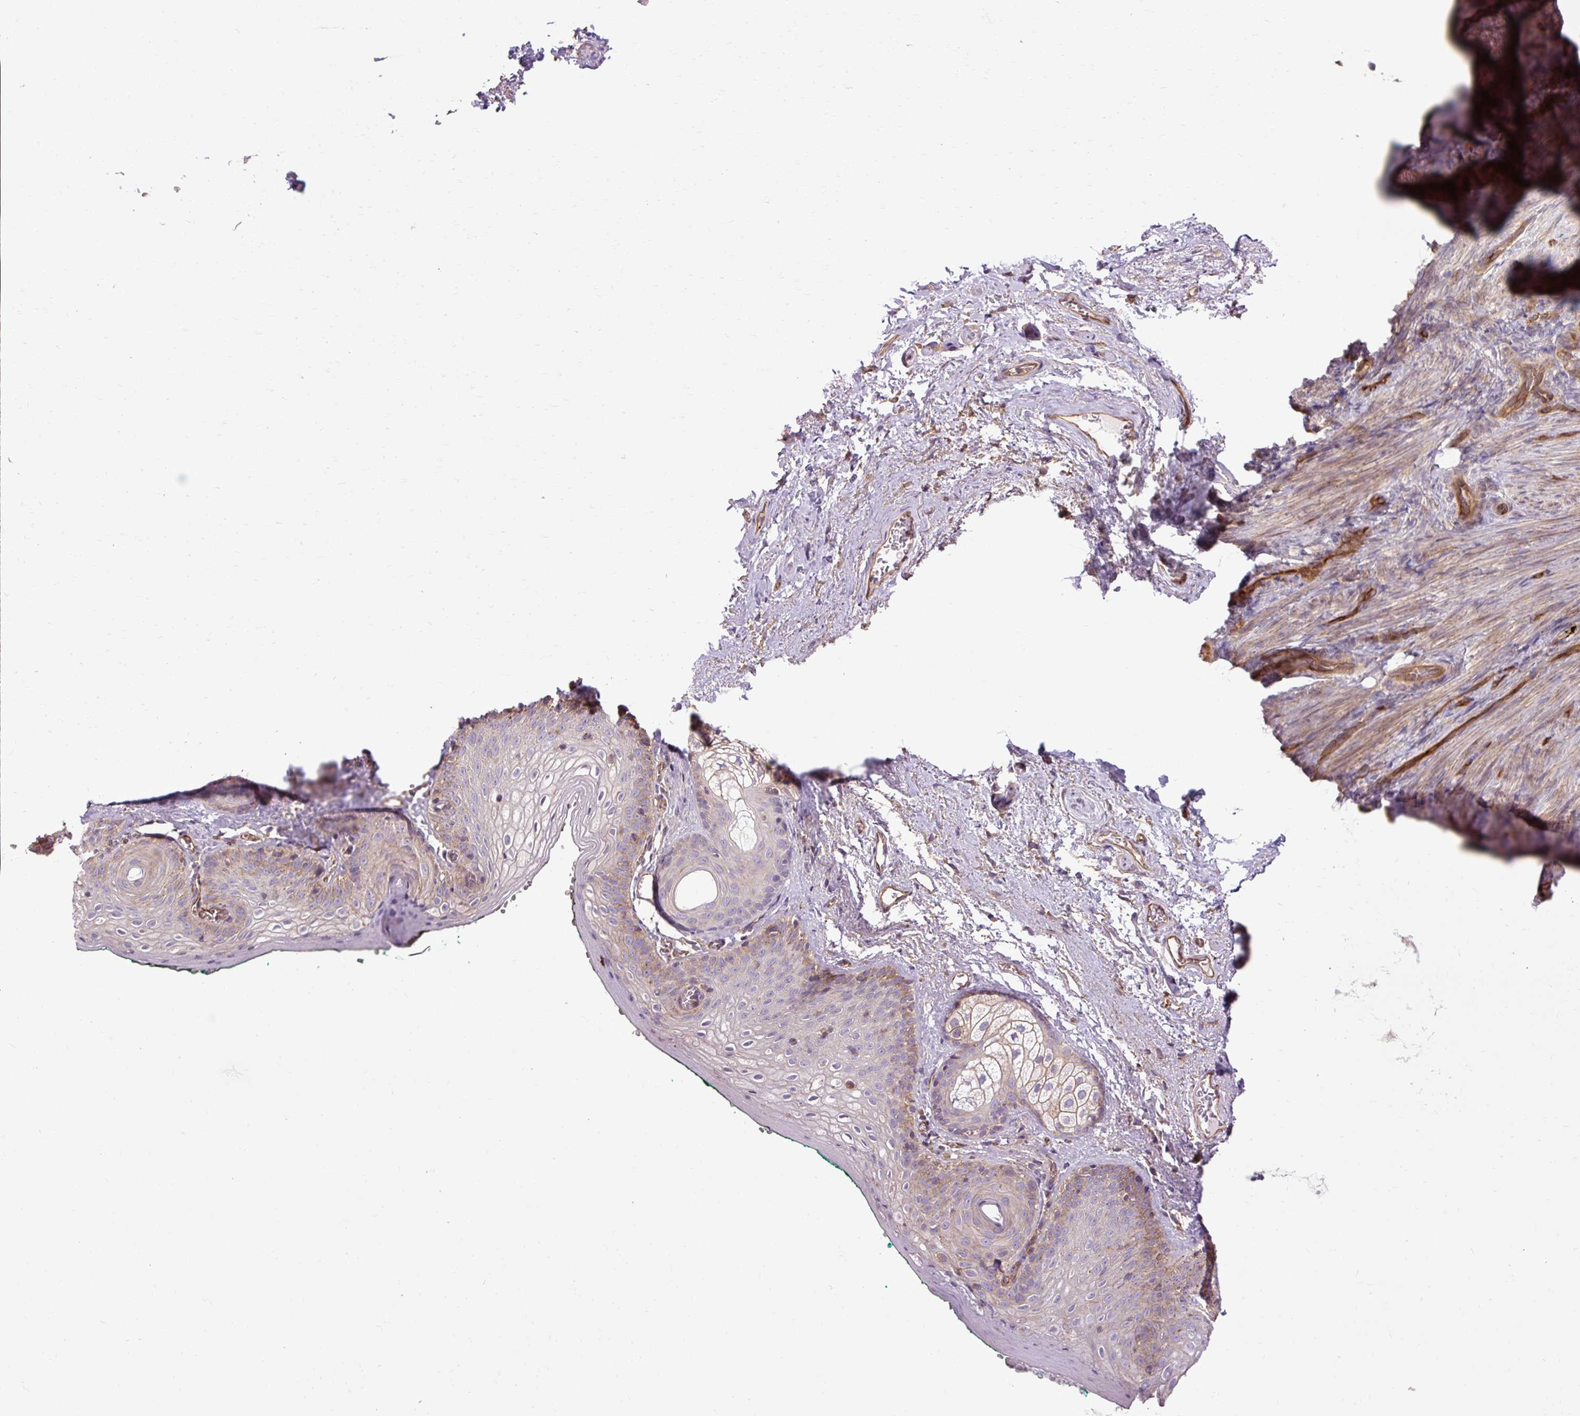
{"staining": {"intensity": "moderate", "quantity": "<25%", "location": "cytoplasmic/membranous"}, "tissue": "vagina", "cell_type": "Squamous epithelial cells", "image_type": "normal", "snomed": [{"axis": "morphology", "description": "Normal tissue, NOS"}, {"axis": "topography", "description": "Vulva"}, {"axis": "topography", "description": "Vagina"}, {"axis": "topography", "description": "Peripheral nerve tissue"}], "caption": "Immunohistochemistry photomicrograph of unremarkable vagina: human vagina stained using immunohistochemistry (IHC) reveals low levels of moderate protein expression localized specifically in the cytoplasmic/membranous of squamous epithelial cells, appearing as a cytoplasmic/membranous brown color.", "gene": "CCDC93", "patient": {"sex": "female", "age": 66}}